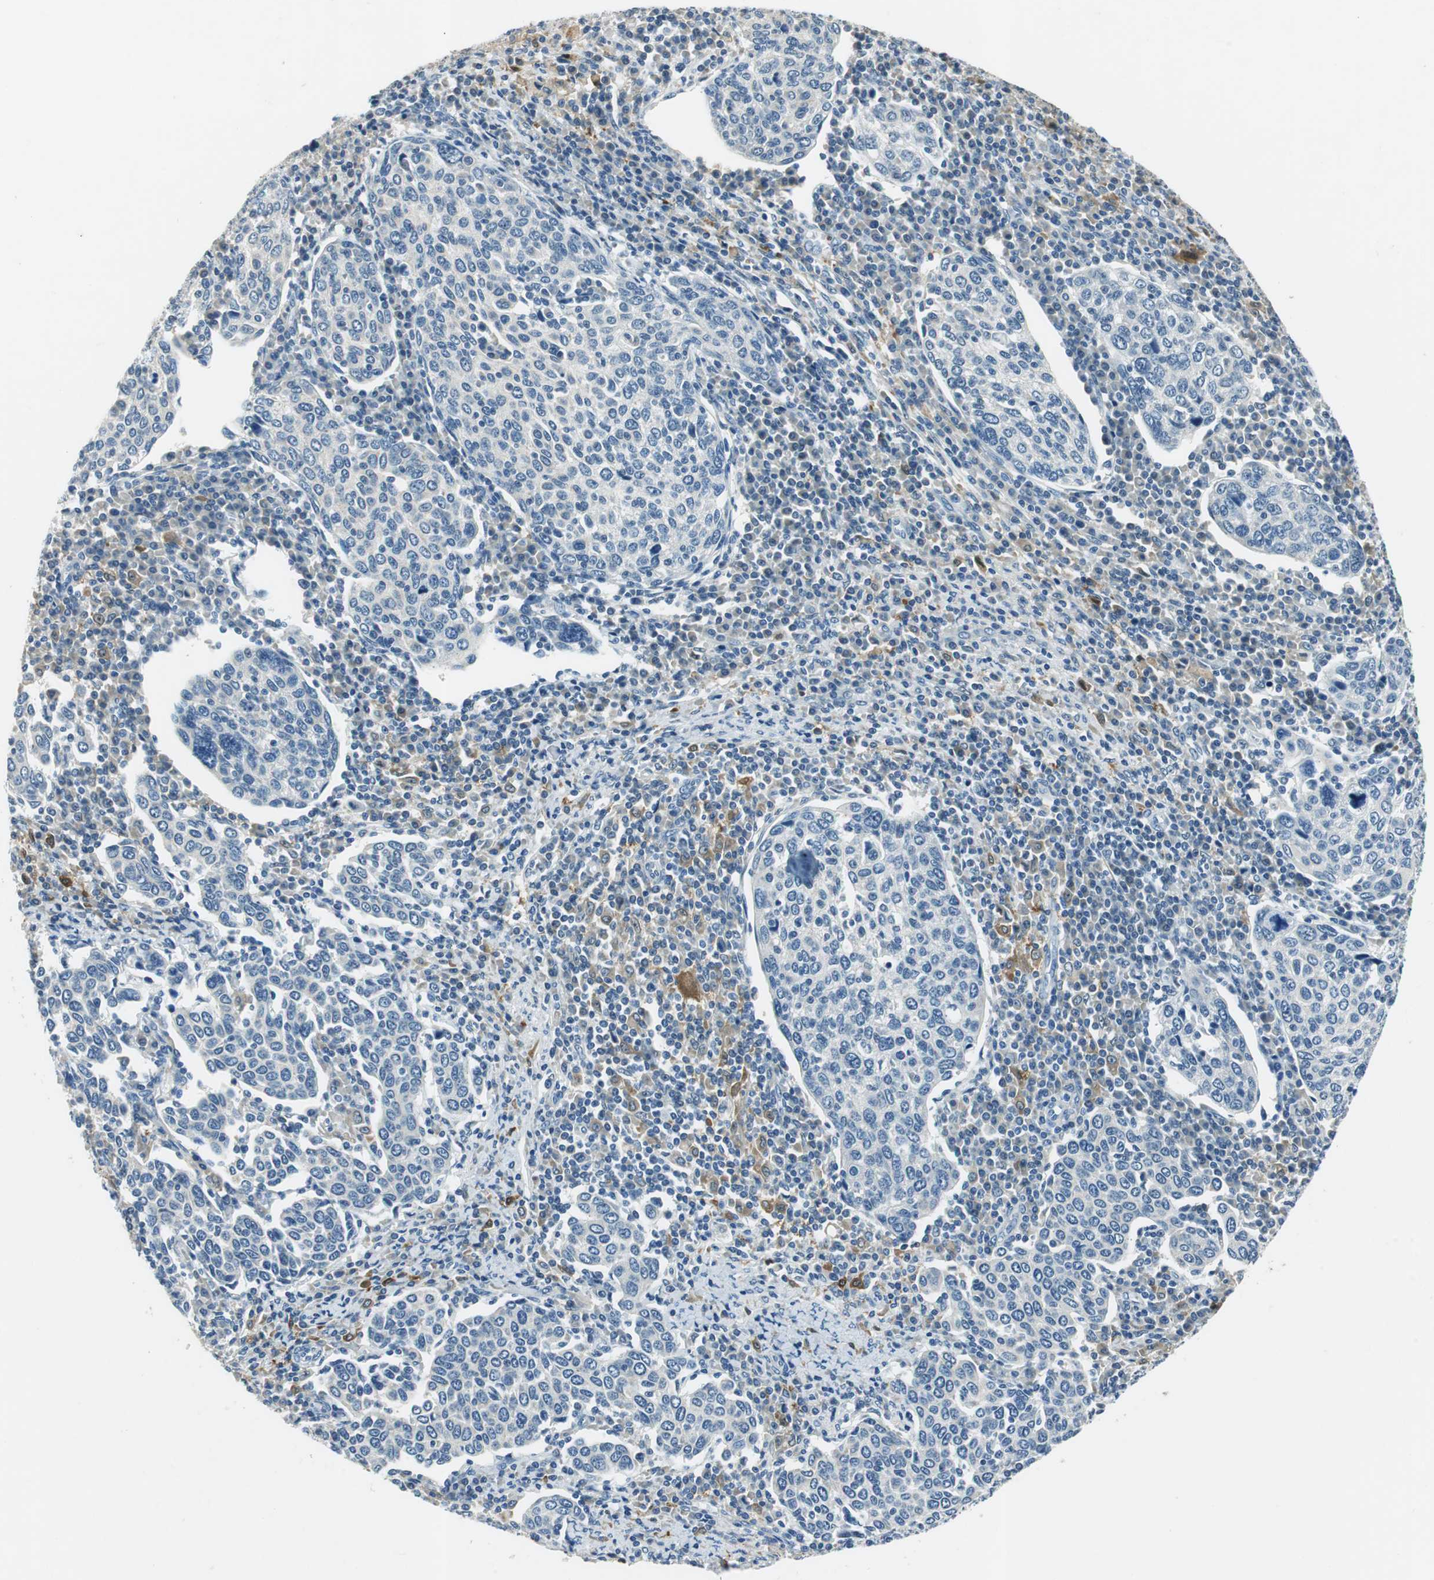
{"staining": {"intensity": "negative", "quantity": "none", "location": "none"}, "tissue": "cervical cancer", "cell_type": "Tumor cells", "image_type": "cancer", "snomed": [{"axis": "morphology", "description": "Squamous cell carcinoma, NOS"}, {"axis": "topography", "description": "Cervix"}], "caption": "Tumor cells are negative for protein expression in human squamous cell carcinoma (cervical).", "gene": "ME1", "patient": {"sex": "female", "age": 40}}